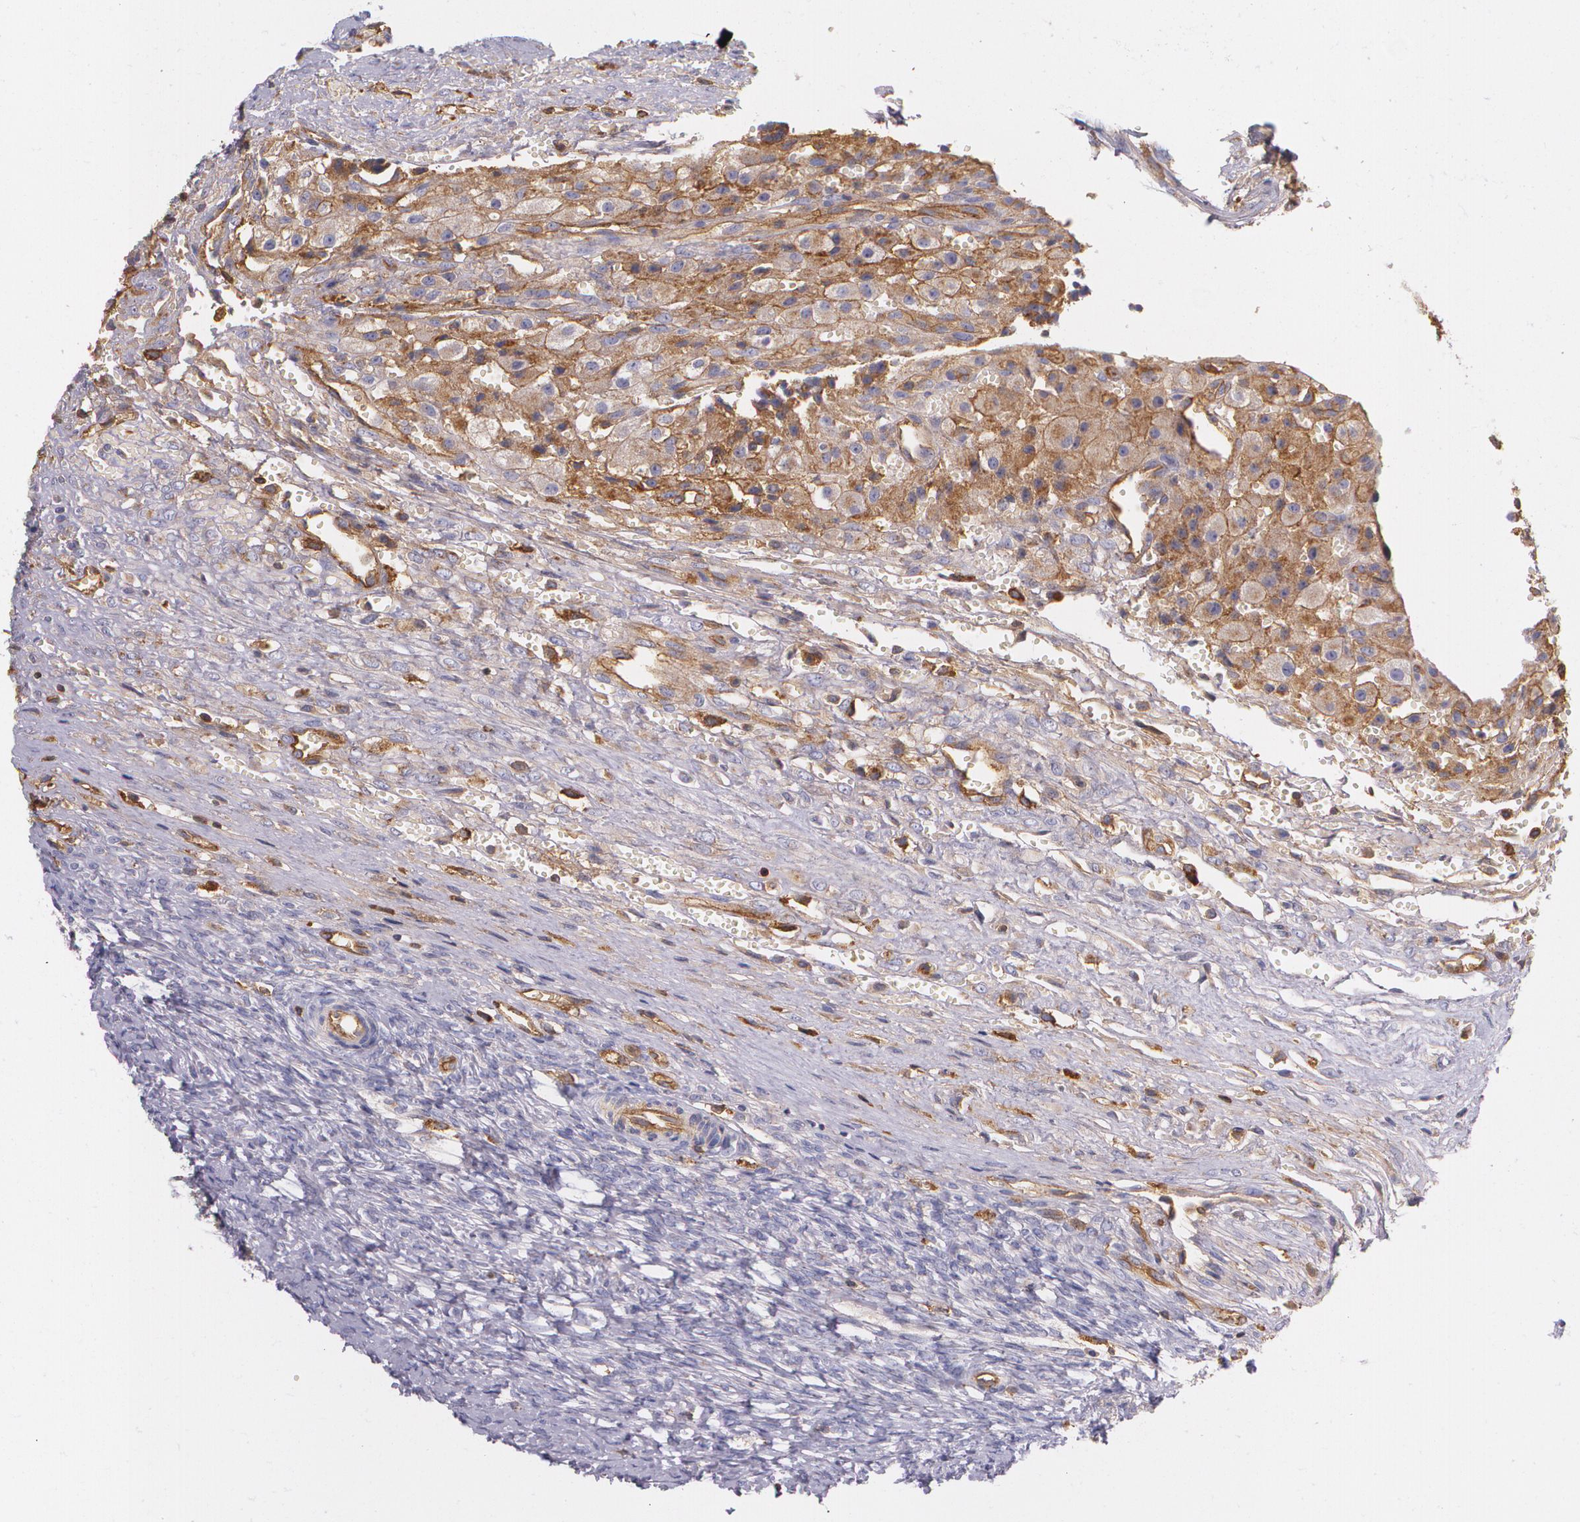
{"staining": {"intensity": "moderate", "quantity": ">75%", "location": "cytoplasmic/membranous"}, "tissue": "ovary", "cell_type": "Follicle cells", "image_type": "normal", "snomed": [{"axis": "morphology", "description": "Normal tissue, NOS"}, {"axis": "topography", "description": "Ovary"}], "caption": "This is a histology image of immunohistochemistry (IHC) staining of benign ovary, which shows moderate positivity in the cytoplasmic/membranous of follicle cells.", "gene": "B2M", "patient": {"sex": "female", "age": 56}}